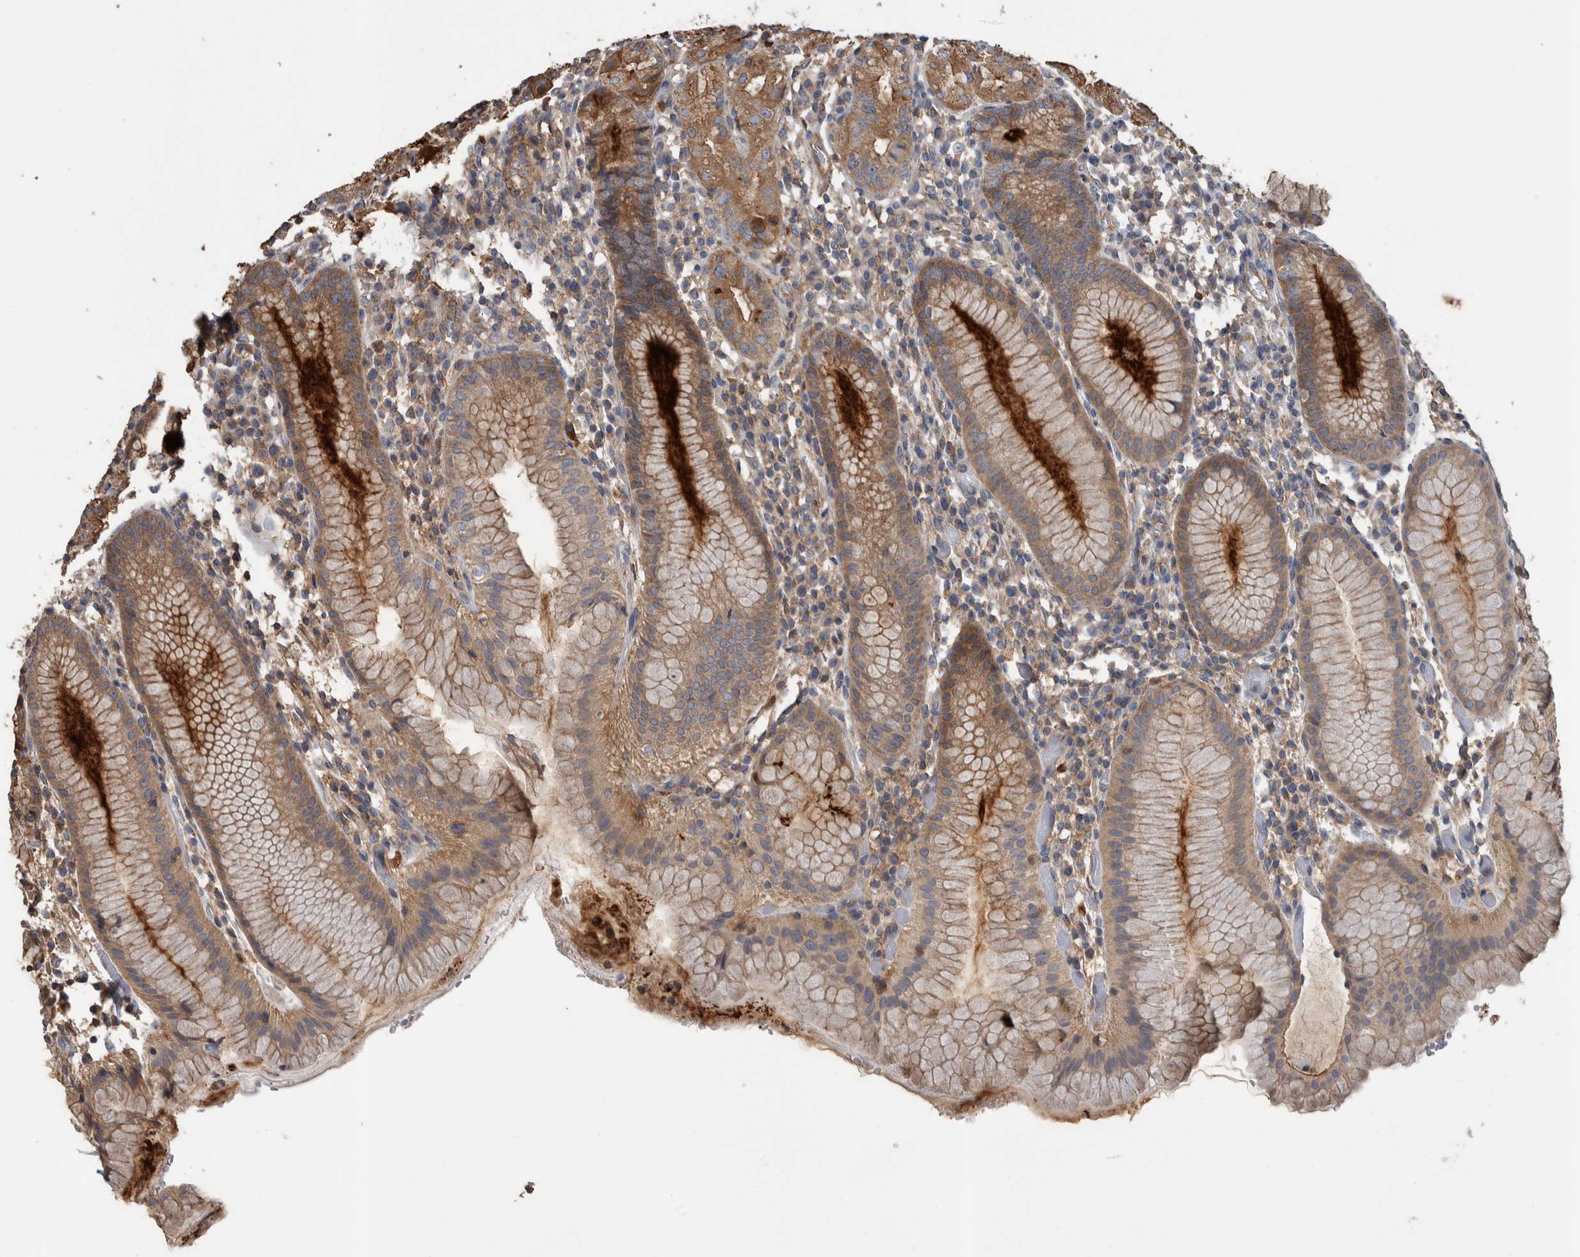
{"staining": {"intensity": "weak", "quantity": ">75%", "location": "cytoplasmic/membranous"}, "tissue": "stomach", "cell_type": "Glandular cells", "image_type": "normal", "snomed": [{"axis": "morphology", "description": "Normal tissue, NOS"}, {"axis": "topography", "description": "Stomach"}, {"axis": "topography", "description": "Stomach, lower"}], "caption": "Immunohistochemistry (DAB (3,3'-diaminobenzidine)) staining of normal stomach shows weak cytoplasmic/membranous protein positivity in approximately >75% of glandular cells. (IHC, brightfield microscopy, high magnification).", "gene": "SDCBP", "patient": {"sex": "female", "age": 75}}